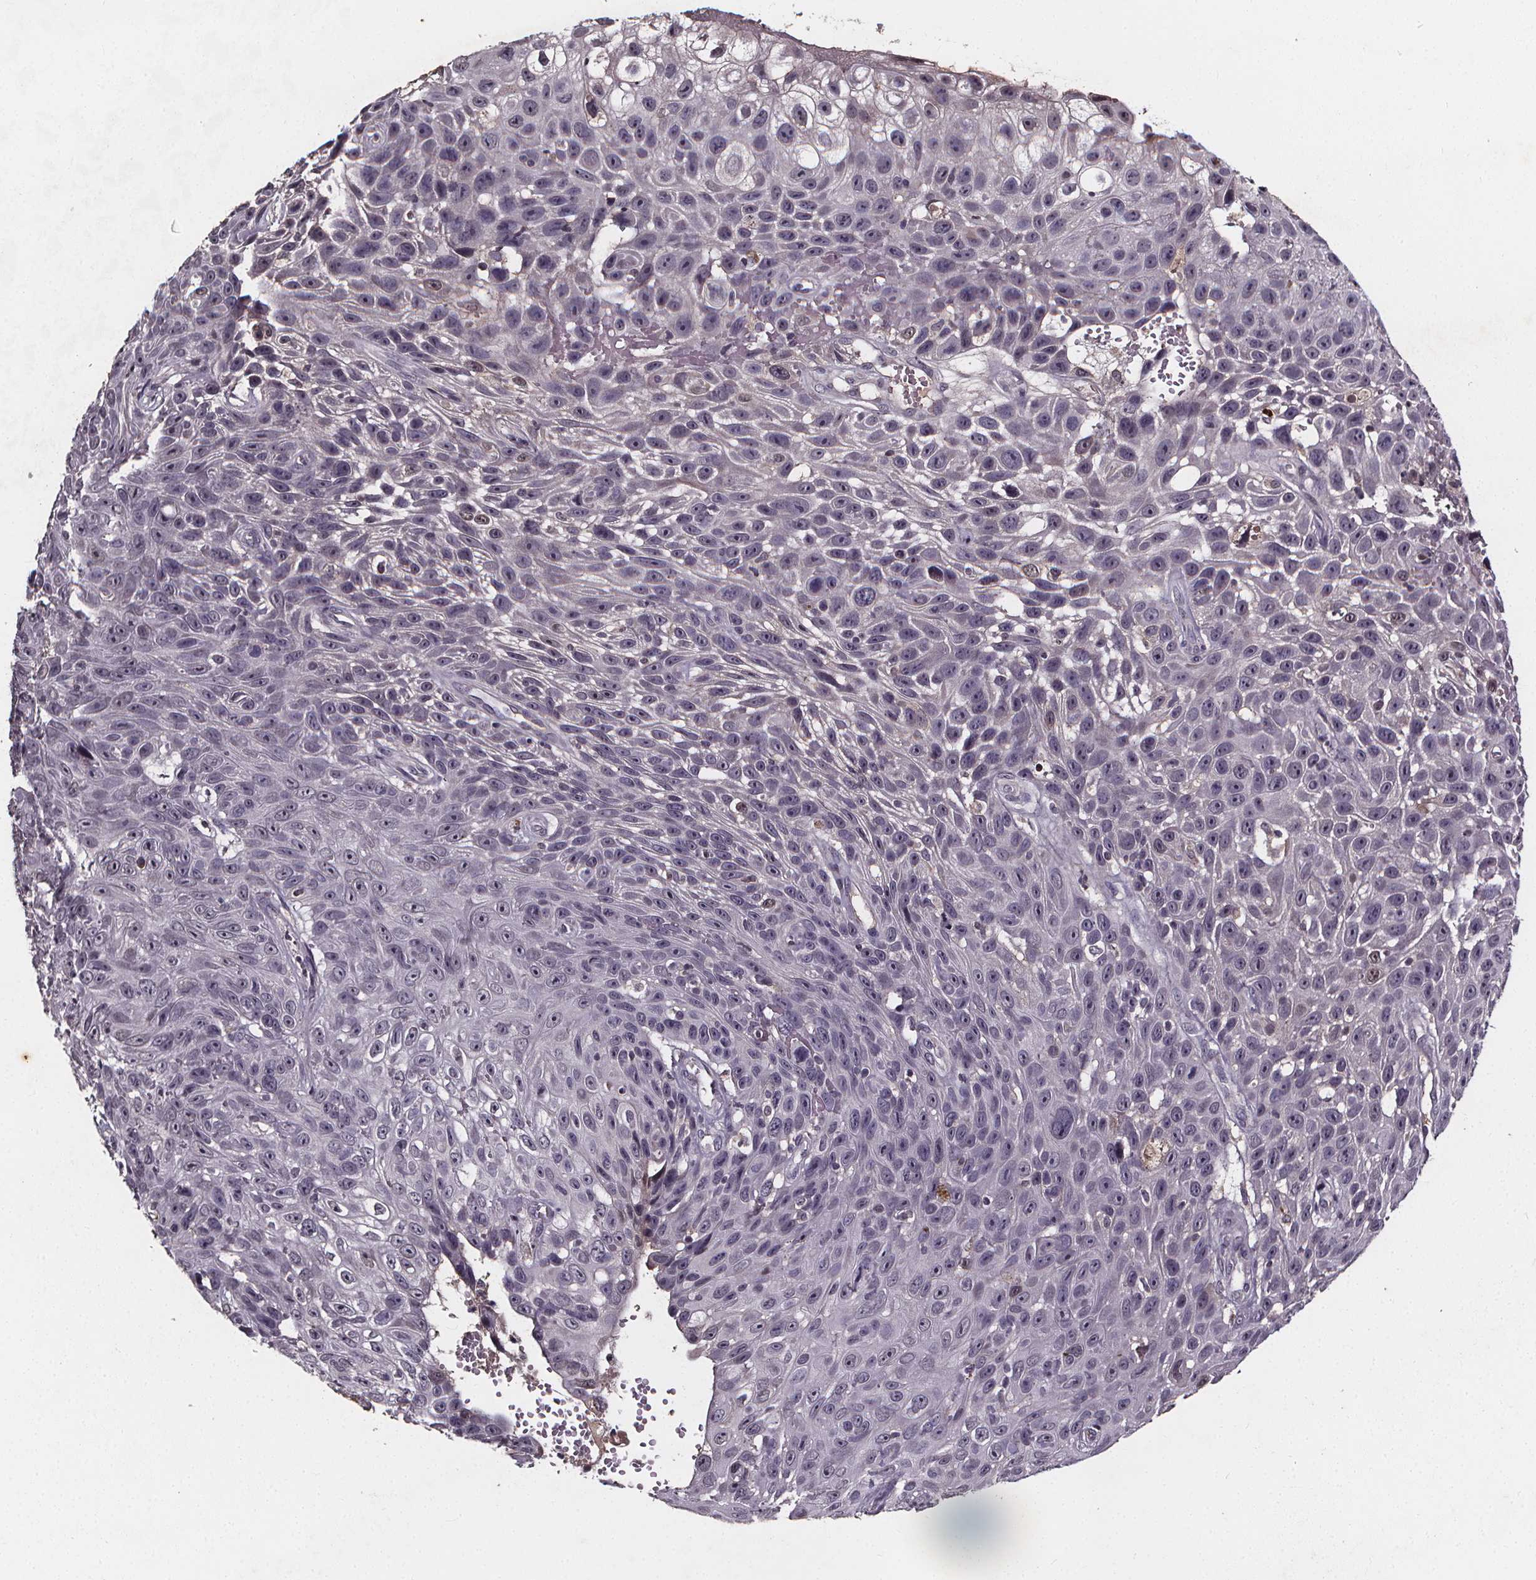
{"staining": {"intensity": "moderate", "quantity": "<25%", "location": "nuclear"}, "tissue": "skin cancer", "cell_type": "Tumor cells", "image_type": "cancer", "snomed": [{"axis": "morphology", "description": "Squamous cell carcinoma, NOS"}, {"axis": "topography", "description": "Skin"}], "caption": "Skin cancer (squamous cell carcinoma) stained with IHC demonstrates moderate nuclear expression in about <25% of tumor cells. Nuclei are stained in blue.", "gene": "SPAG8", "patient": {"sex": "male", "age": 82}}